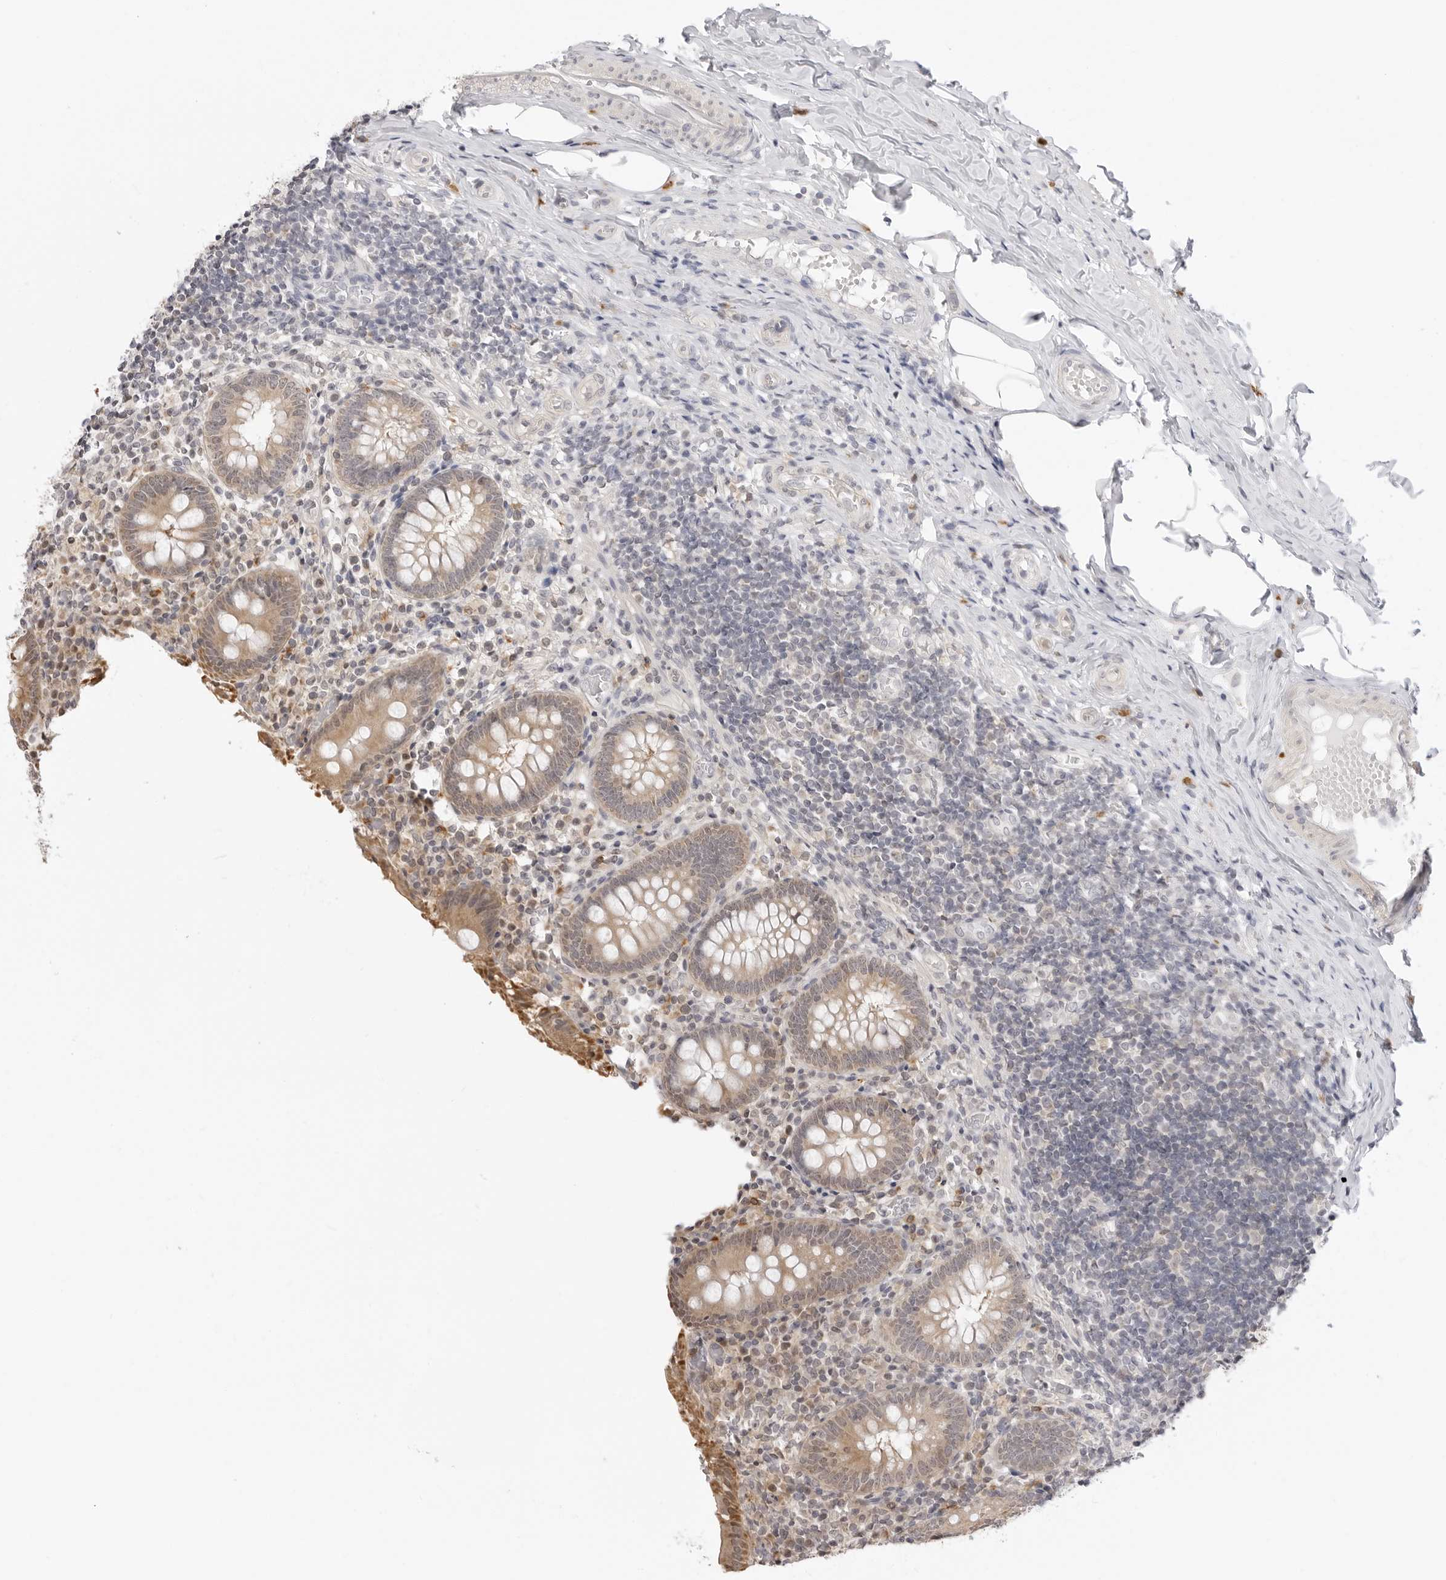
{"staining": {"intensity": "moderate", "quantity": ">75%", "location": "cytoplasmic/membranous"}, "tissue": "appendix", "cell_type": "Glandular cells", "image_type": "normal", "snomed": [{"axis": "morphology", "description": "Normal tissue, NOS"}, {"axis": "topography", "description": "Appendix"}], "caption": "The immunohistochemical stain labels moderate cytoplasmic/membranous staining in glandular cells of unremarkable appendix.", "gene": "FDPS", "patient": {"sex": "female", "age": 17}}